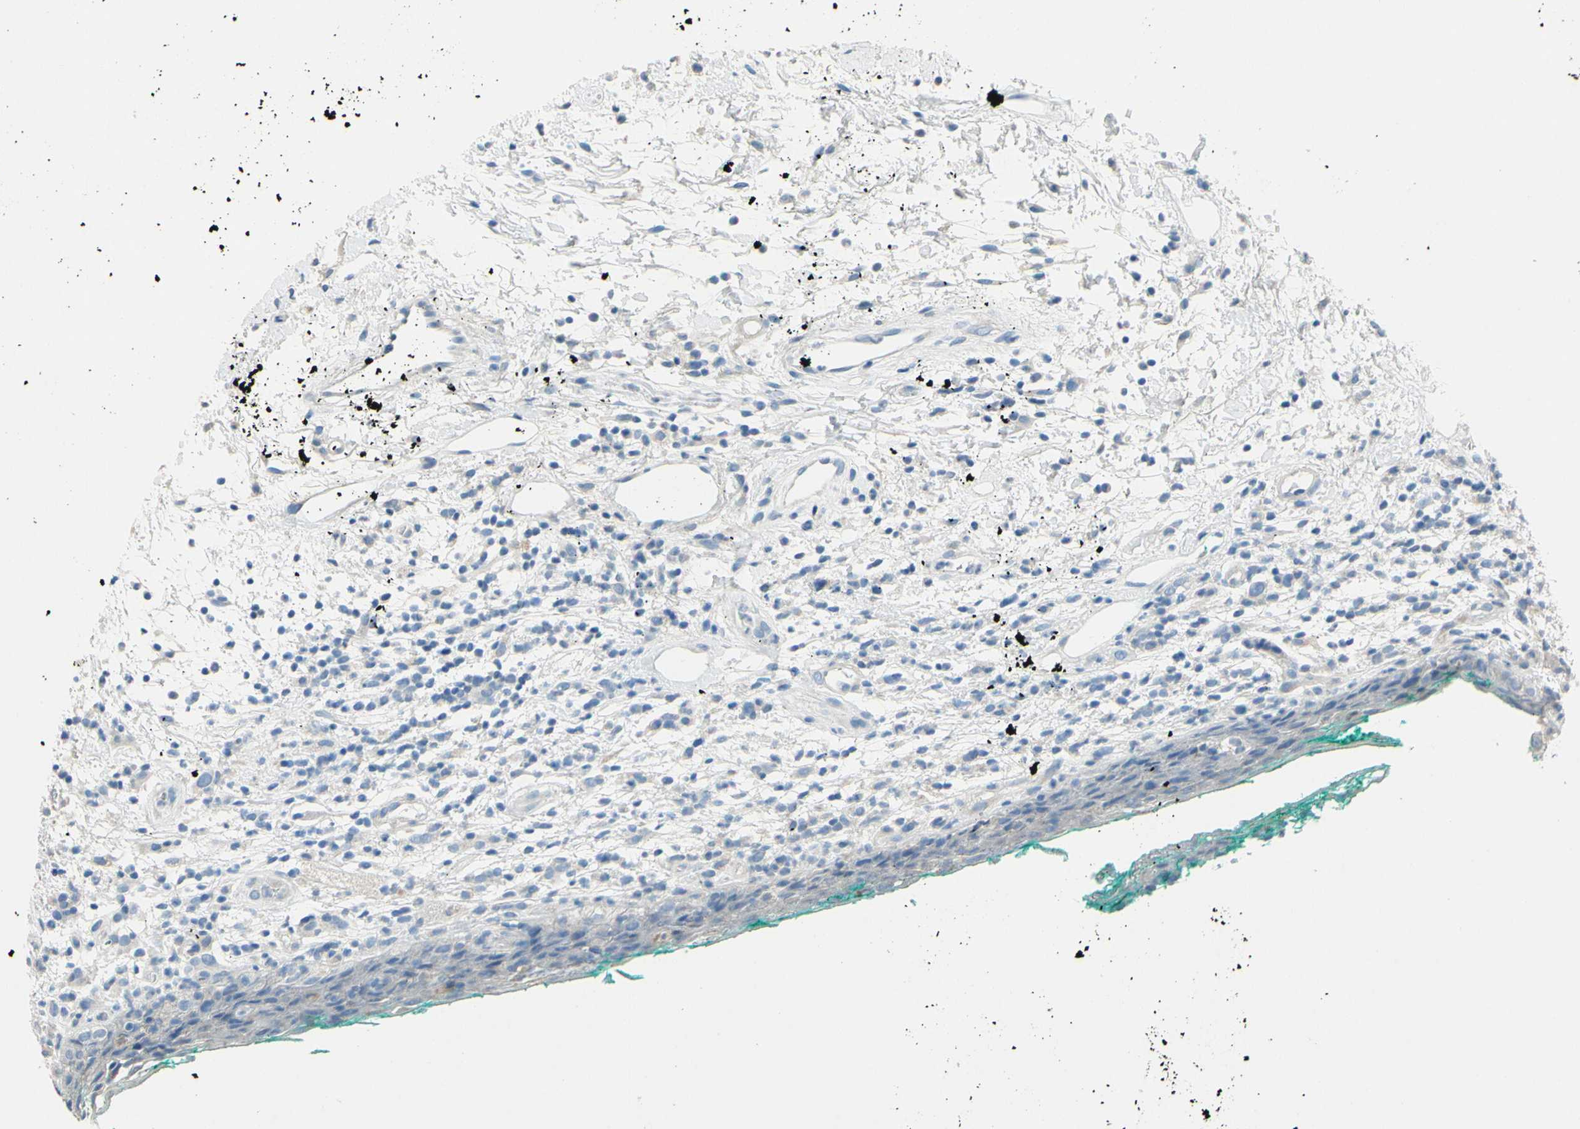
{"staining": {"intensity": "negative", "quantity": "none", "location": "none"}, "tissue": "oral mucosa", "cell_type": "Squamous epithelial cells", "image_type": "normal", "snomed": [{"axis": "morphology", "description": "Normal tissue, NOS"}, {"axis": "topography", "description": "Skeletal muscle"}, {"axis": "topography", "description": "Oral tissue"}, {"axis": "topography", "description": "Peripheral nerve tissue"}], "caption": "The image shows no significant expression in squamous epithelial cells of oral mucosa.", "gene": "CDH10", "patient": {"sex": "female", "age": 84}}